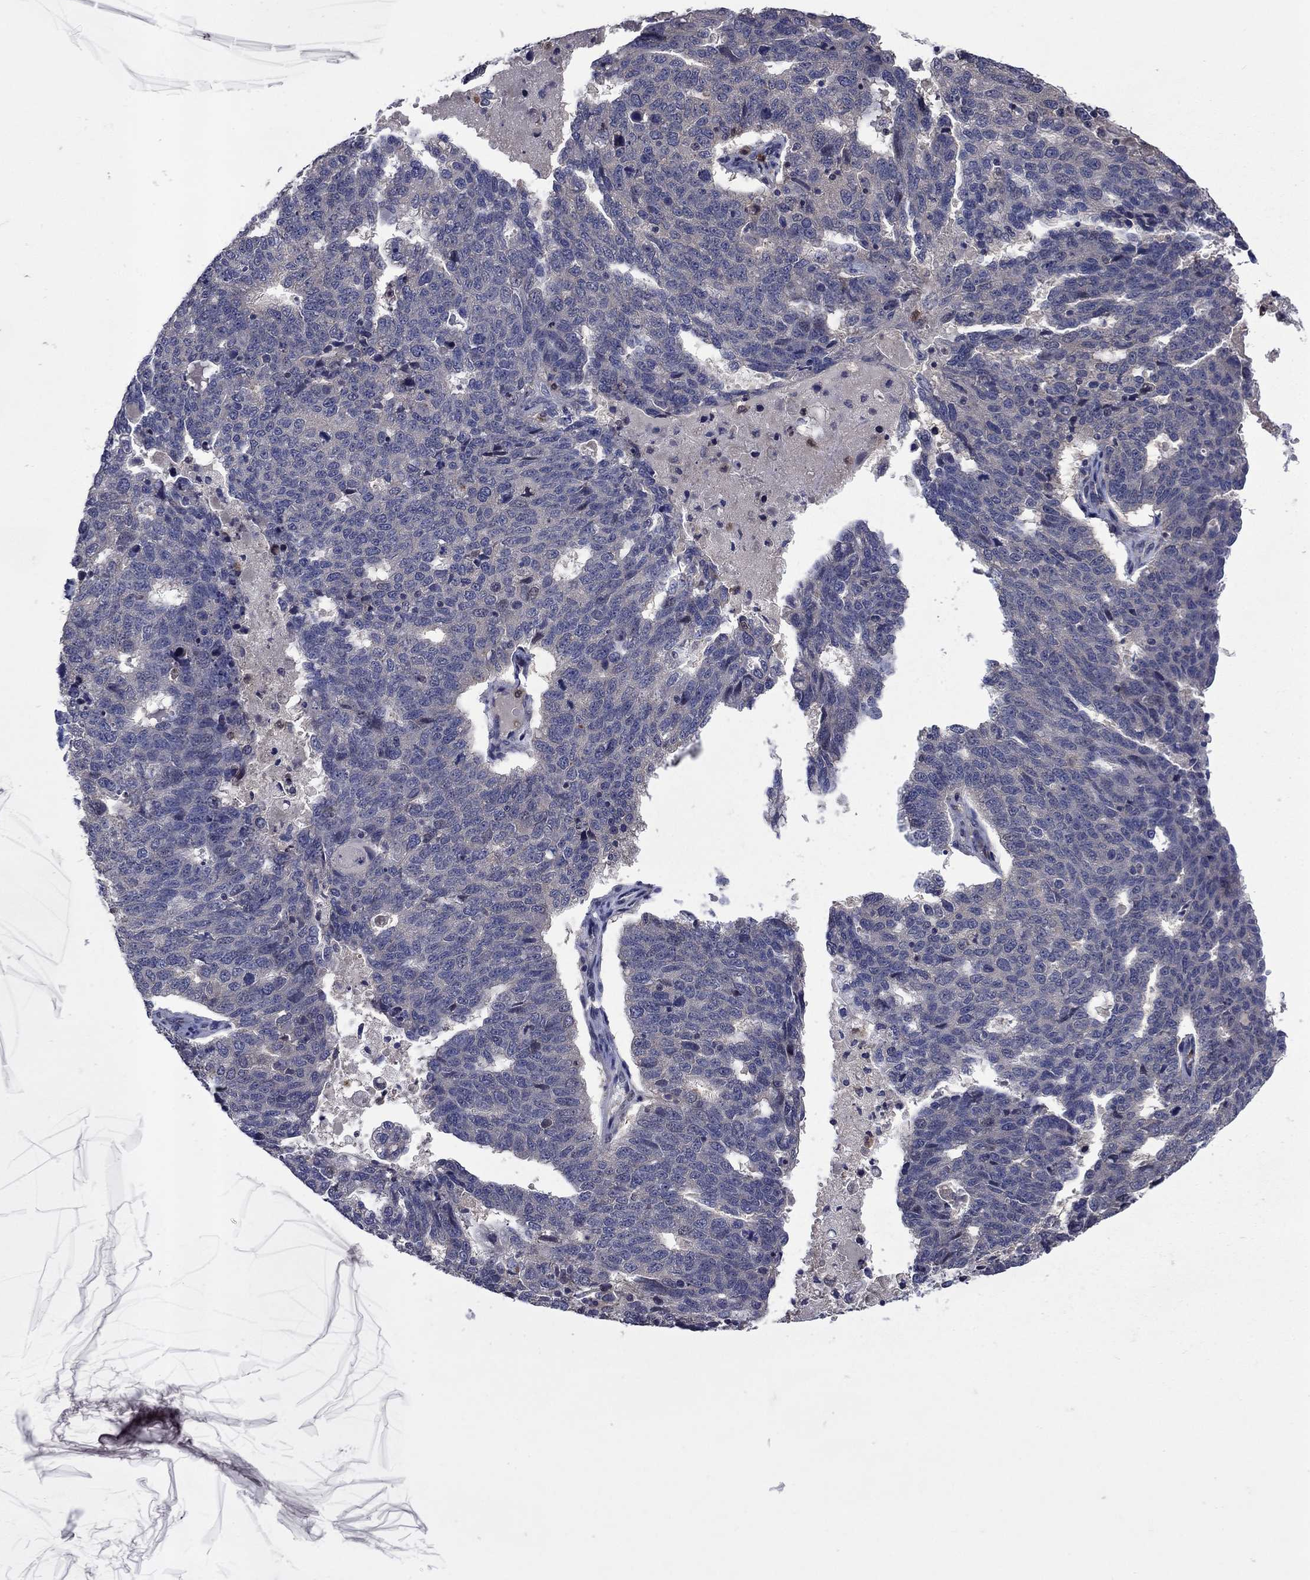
{"staining": {"intensity": "negative", "quantity": "none", "location": "none"}, "tissue": "ovarian cancer", "cell_type": "Tumor cells", "image_type": "cancer", "snomed": [{"axis": "morphology", "description": "Cystadenocarcinoma, serous, NOS"}, {"axis": "topography", "description": "Ovary"}], "caption": "Tumor cells are negative for brown protein staining in ovarian serous cystadenocarcinoma. Nuclei are stained in blue.", "gene": "MSRB1", "patient": {"sex": "female", "age": 71}}